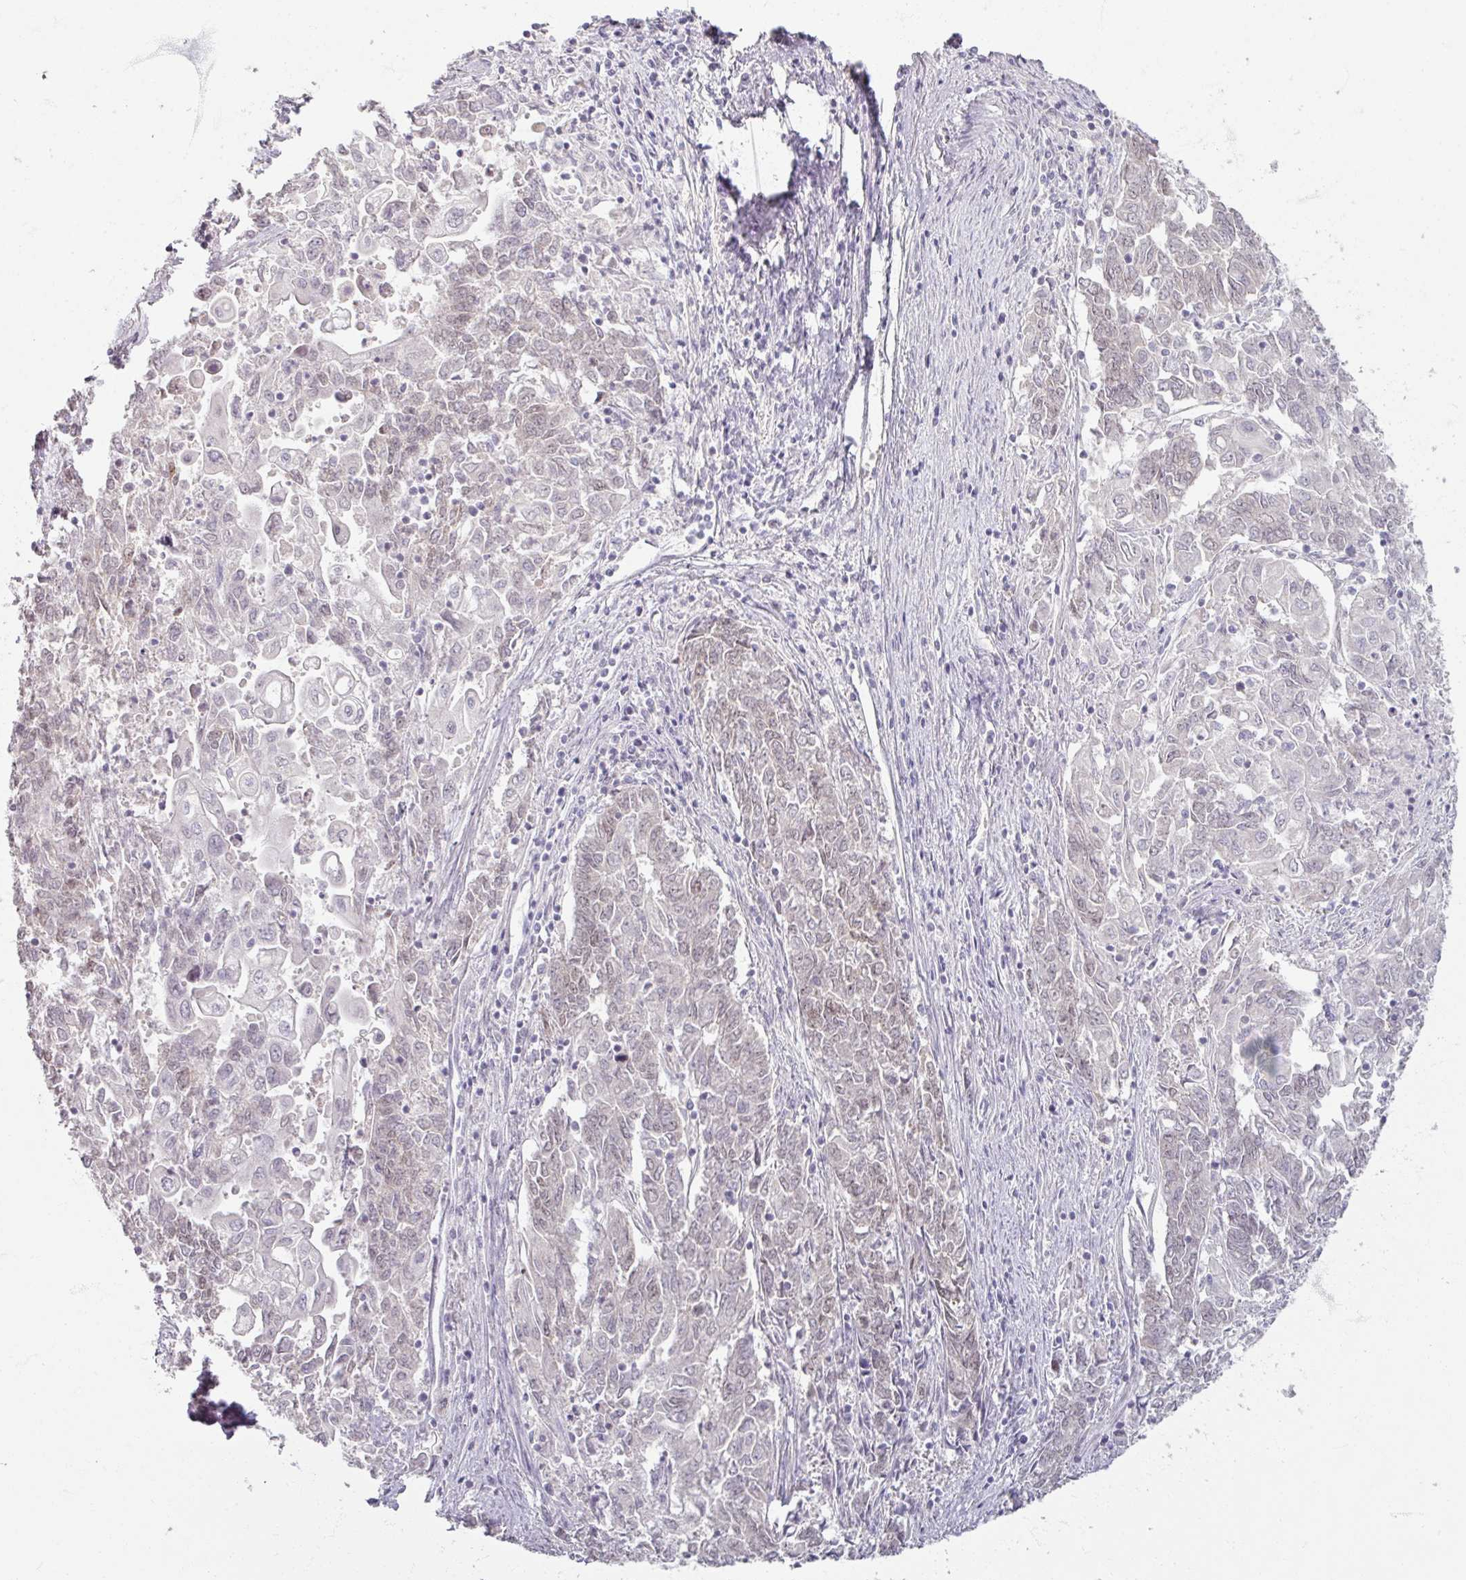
{"staining": {"intensity": "negative", "quantity": "none", "location": "none"}, "tissue": "endometrial cancer", "cell_type": "Tumor cells", "image_type": "cancer", "snomed": [{"axis": "morphology", "description": "Adenocarcinoma, NOS"}, {"axis": "topography", "description": "Endometrium"}], "caption": "Tumor cells show no significant expression in endometrial adenocarcinoma. The staining is performed using DAB (3,3'-diaminobenzidine) brown chromogen with nuclei counter-stained in using hematoxylin.", "gene": "SOX11", "patient": {"sex": "female", "age": 54}}